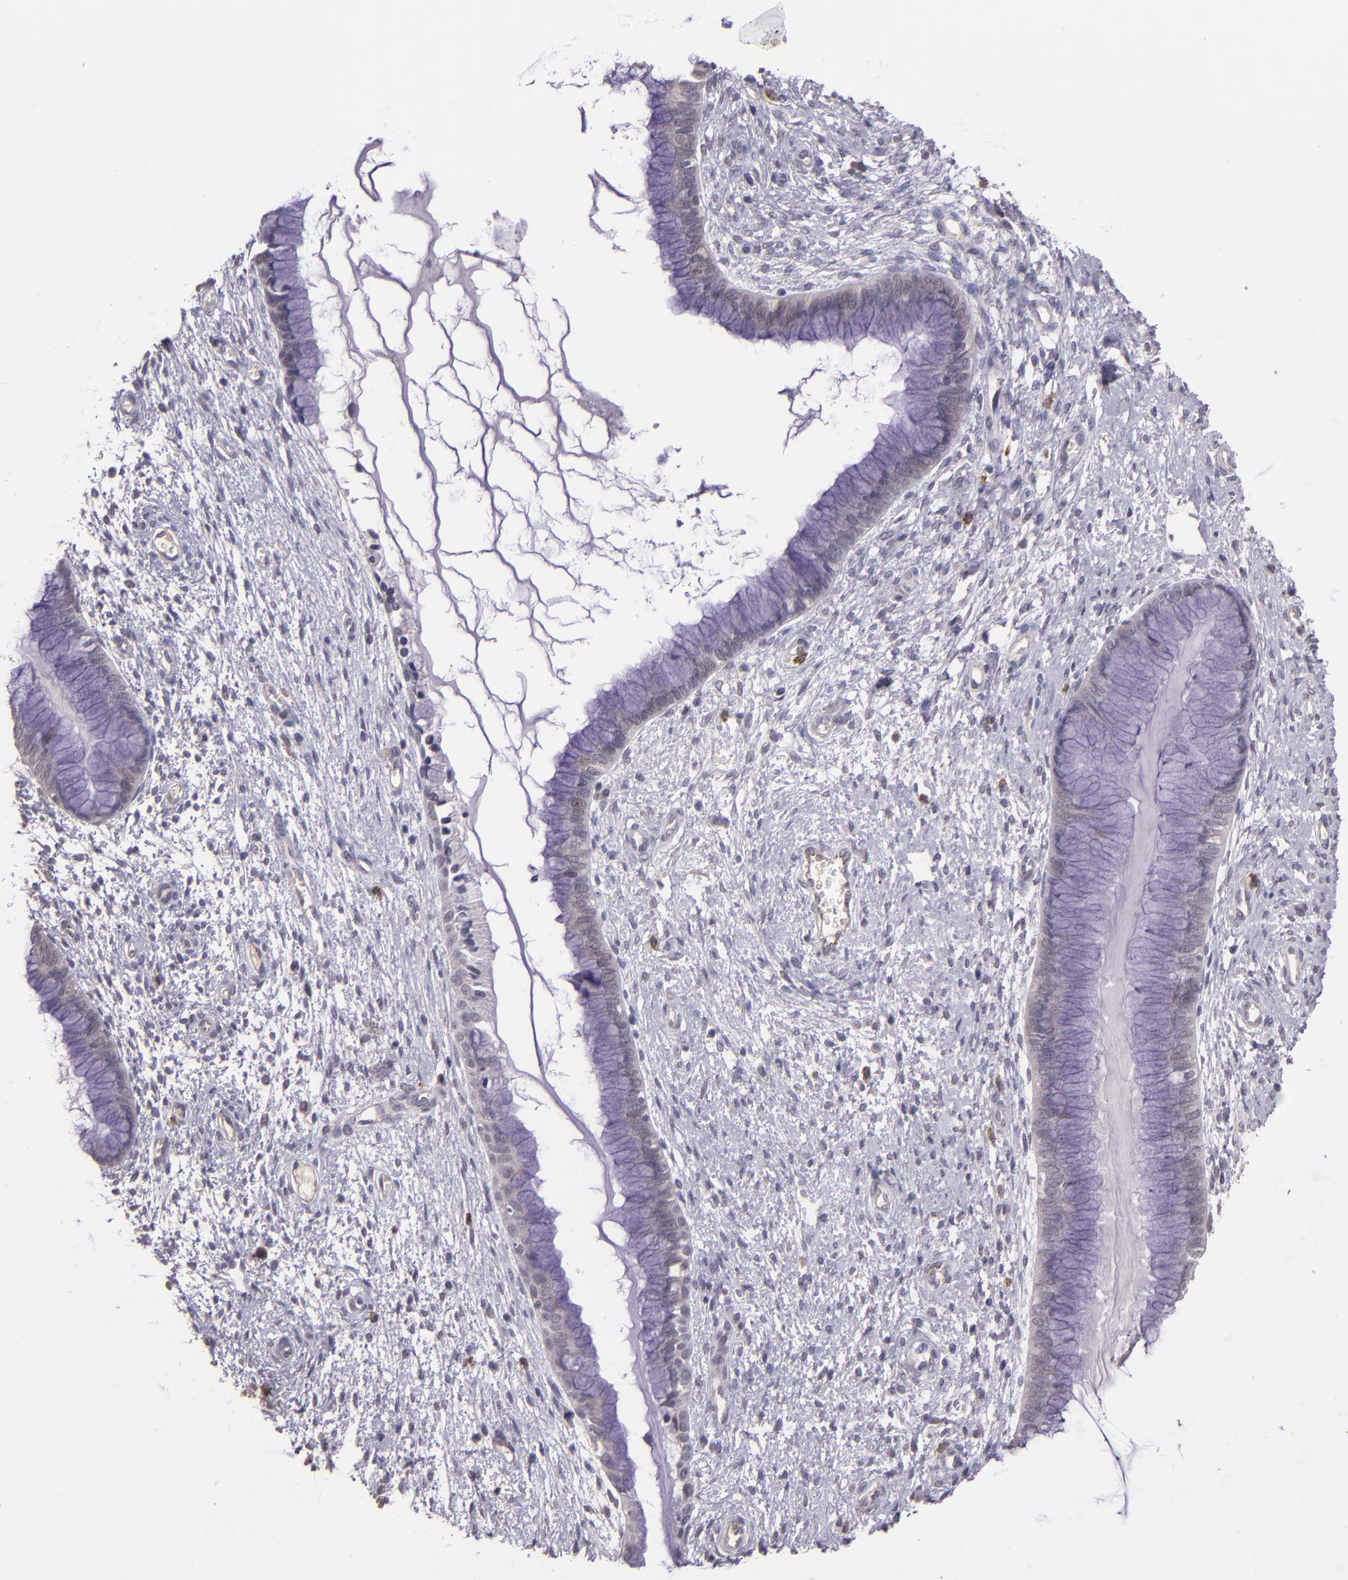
{"staining": {"intensity": "negative", "quantity": "none", "location": "none"}, "tissue": "cervix", "cell_type": "Glandular cells", "image_type": "normal", "snomed": [{"axis": "morphology", "description": "Normal tissue, NOS"}, {"axis": "topography", "description": "Cervix"}], "caption": "This micrograph is of unremarkable cervix stained with immunohistochemistry (IHC) to label a protein in brown with the nuclei are counter-stained blue. There is no expression in glandular cells. (DAB immunohistochemistry (IHC) with hematoxylin counter stain).", "gene": "TAF7L", "patient": {"sex": "female", "age": 55}}